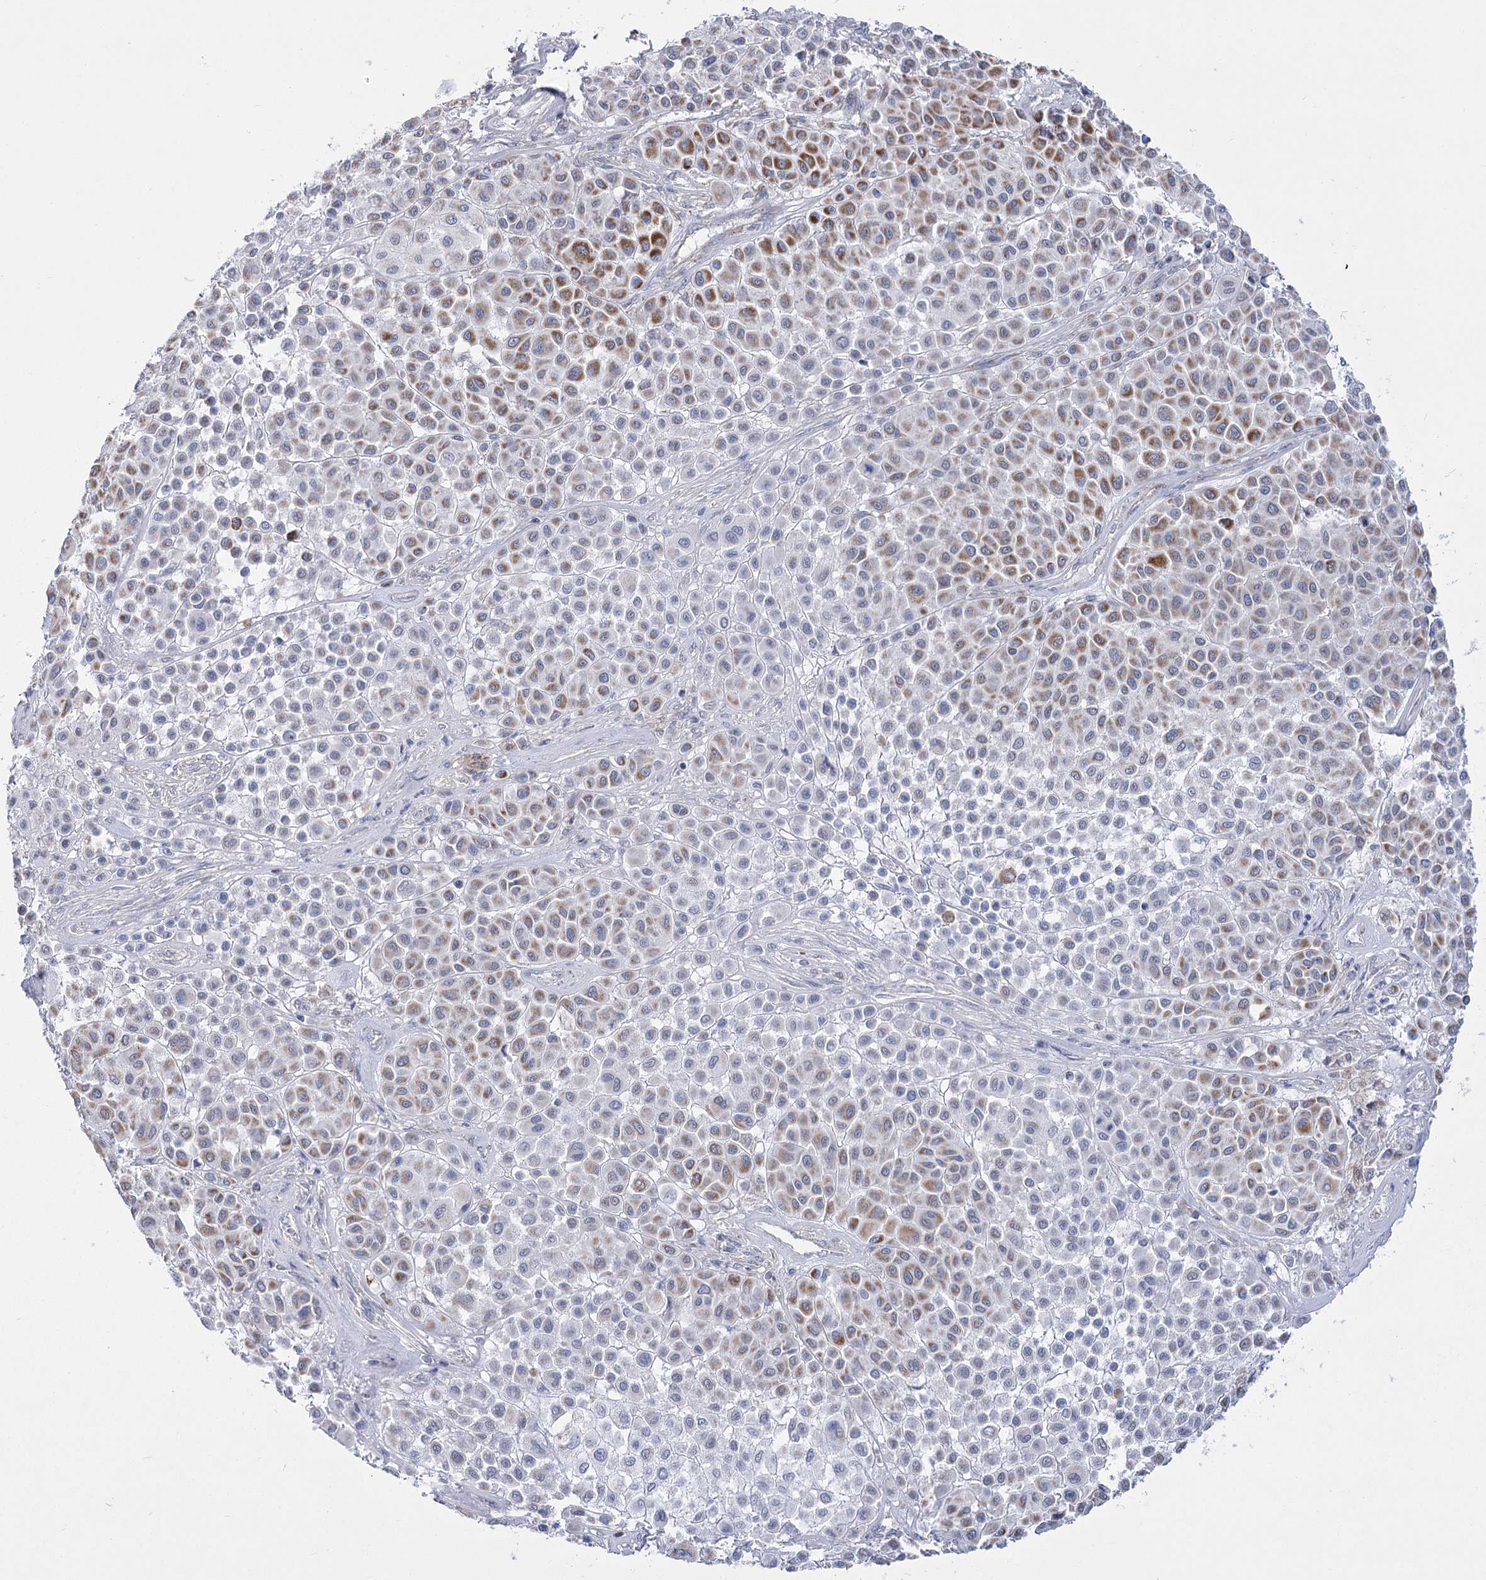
{"staining": {"intensity": "moderate", "quantity": "<25%", "location": "cytoplasmic/membranous"}, "tissue": "melanoma", "cell_type": "Tumor cells", "image_type": "cancer", "snomed": [{"axis": "morphology", "description": "Malignant melanoma, Metastatic site"}, {"axis": "topography", "description": "Soft tissue"}], "caption": "A low amount of moderate cytoplasmic/membranous positivity is appreciated in about <25% of tumor cells in malignant melanoma (metastatic site) tissue.", "gene": "PDHB", "patient": {"sex": "male", "age": 41}}